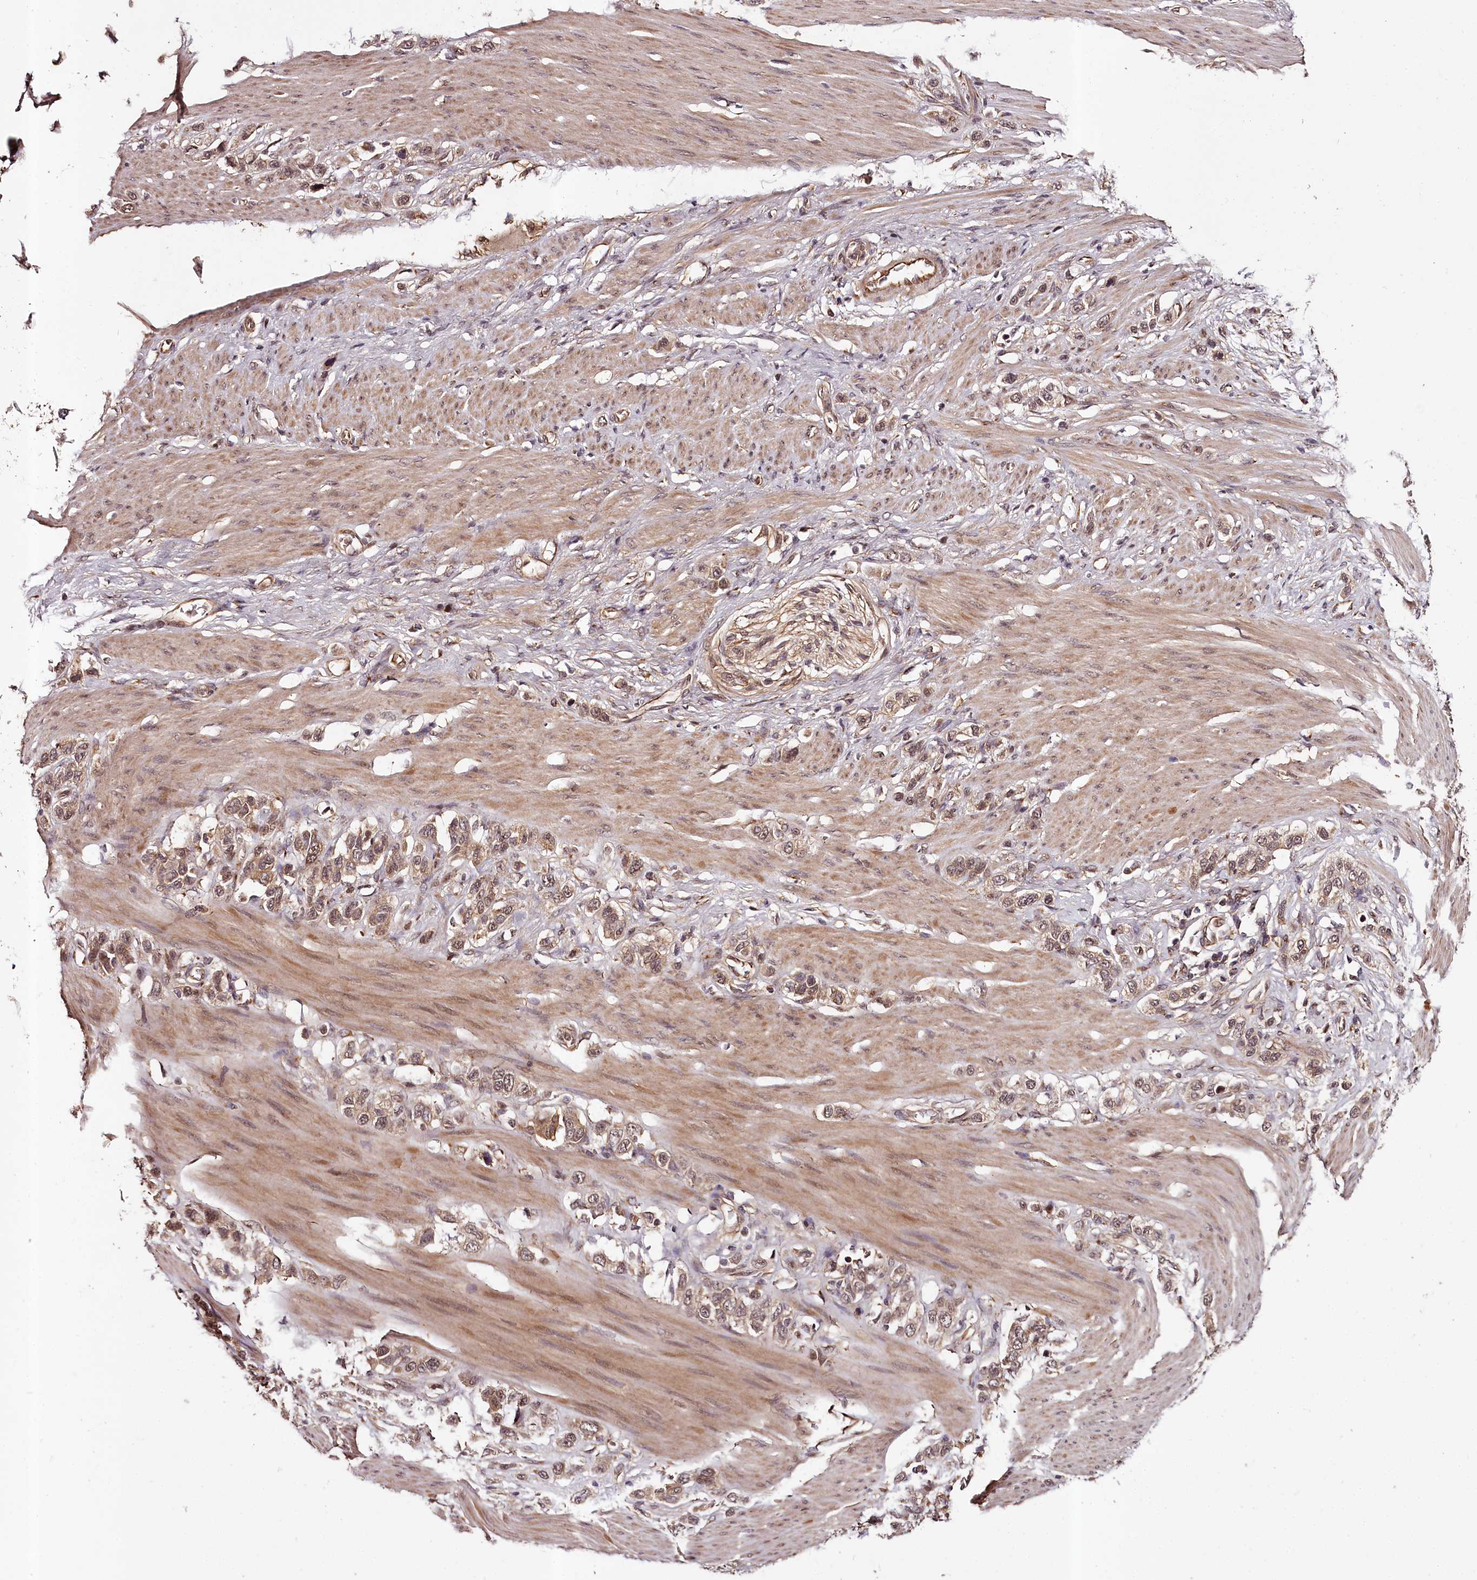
{"staining": {"intensity": "weak", "quantity": "25%-75%", "location": "cytoplasmic/membranous"}, "tissue": "stomach cancer", "cell_type": "Tumor cells", "image_type": "cancer", "snomed": [{"axis": "morphology", "description": "Adenocarcinoma, NOS"}, {"axis": "morphology", "description": "Adenocarcinoma, High grade"}, {"axis": "topography", "description": "Stomach, upper"}, {"axis": "topography", "description": "Stomach, lower"}], "caption": "Human high-grade adenocarcinoma (stomach) stained with a protein marker demonstrates weak staining in tumor cells.", "gene": "MAML3", "patient": {"sex": "female", "age": 65}}